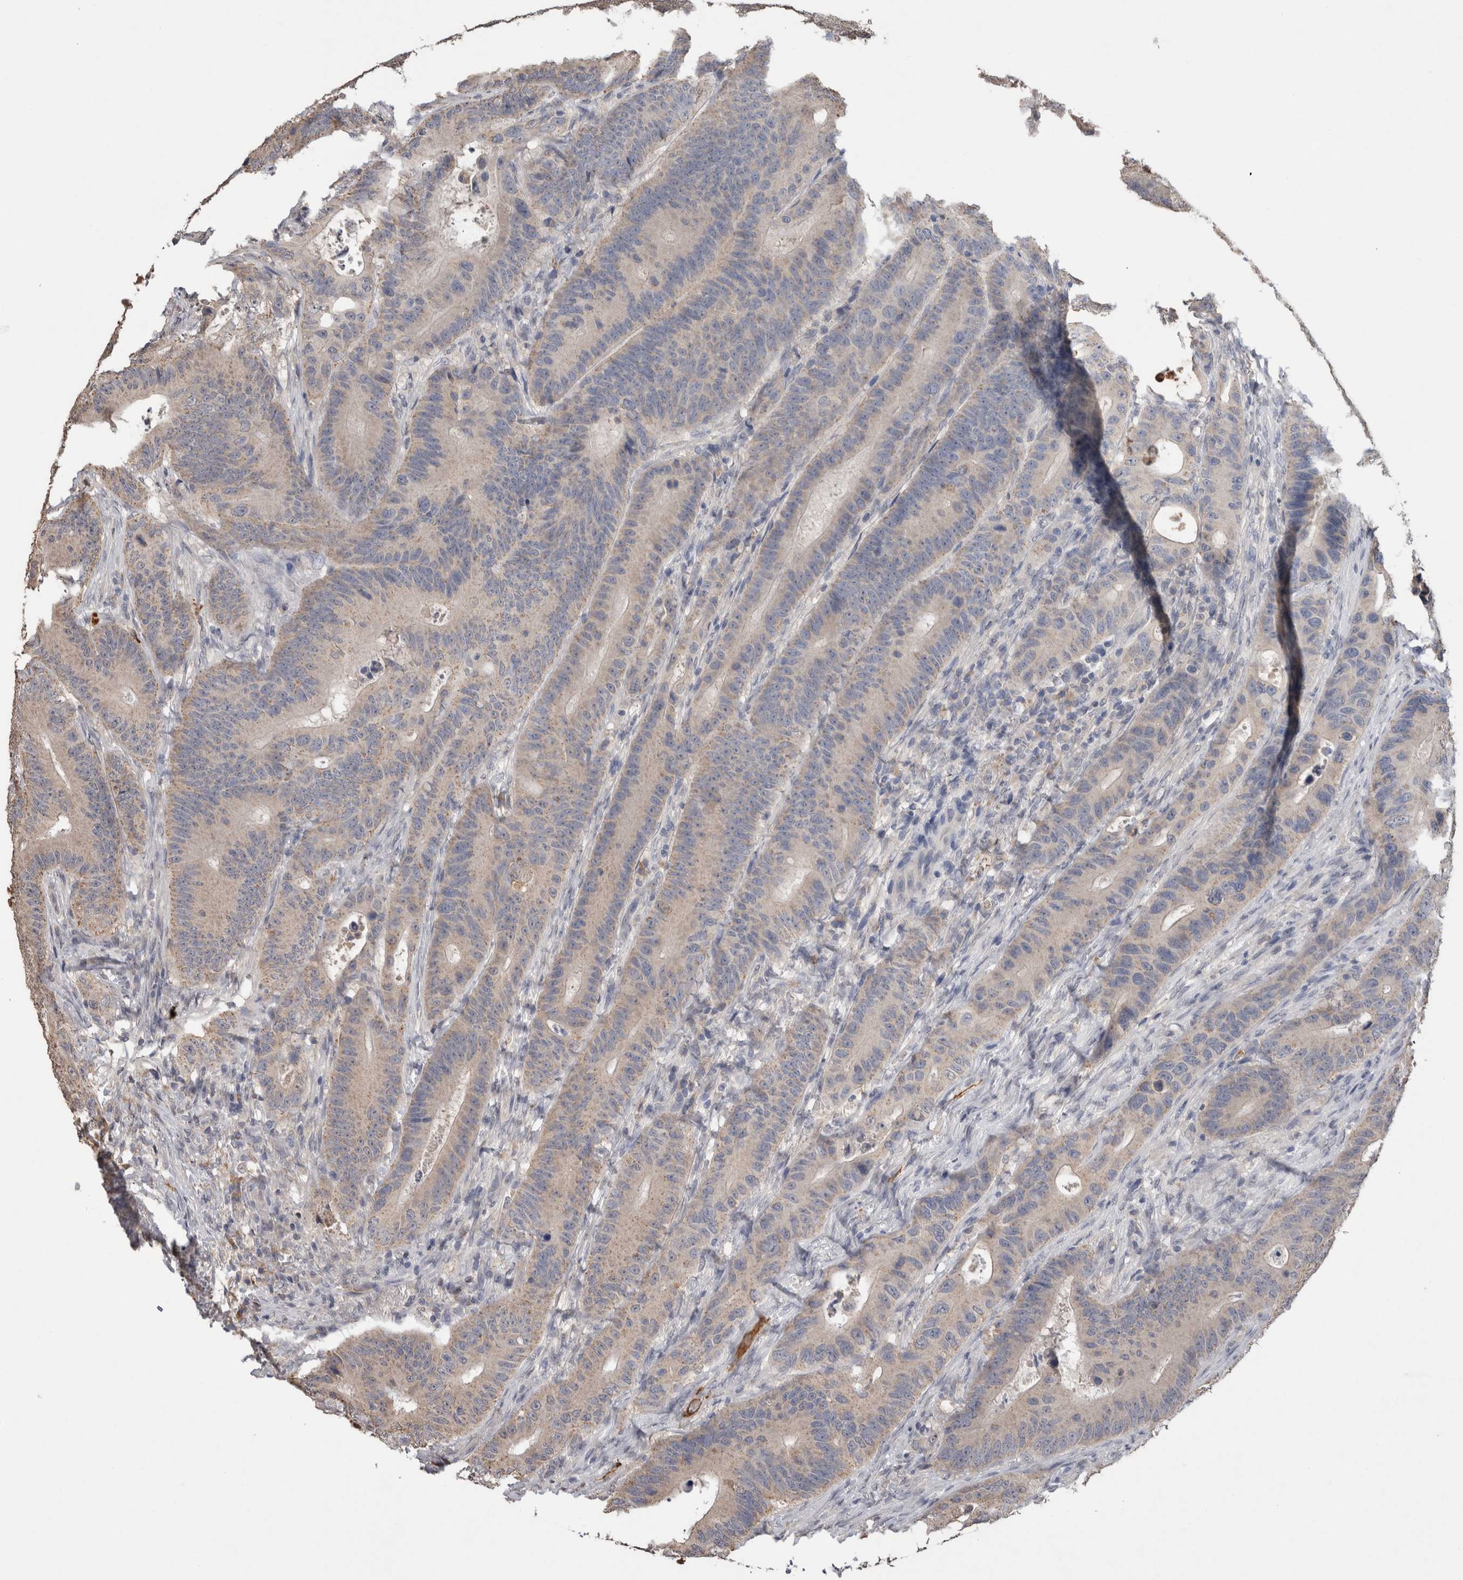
{"staining": {"intensity": "weak", "quantity": "<25%", "location": "cytoplasmic/membranous"}, "tissue": "colorectal cancer", "cell_type": "Tumor cells", "image_type": "cancer", "snomed": [{"axis": "morphology", "description": "Adenocarcinoma, NOS"}, {"axis": "topography", "description": "Colon"}], "caption": "This is an immunohistochemistry (IHC) histopathology image of colorectal cancer. There is no staining in tumor cells.", "gene": "FABP7", "patient": {"sex": "male", "age": 83}}